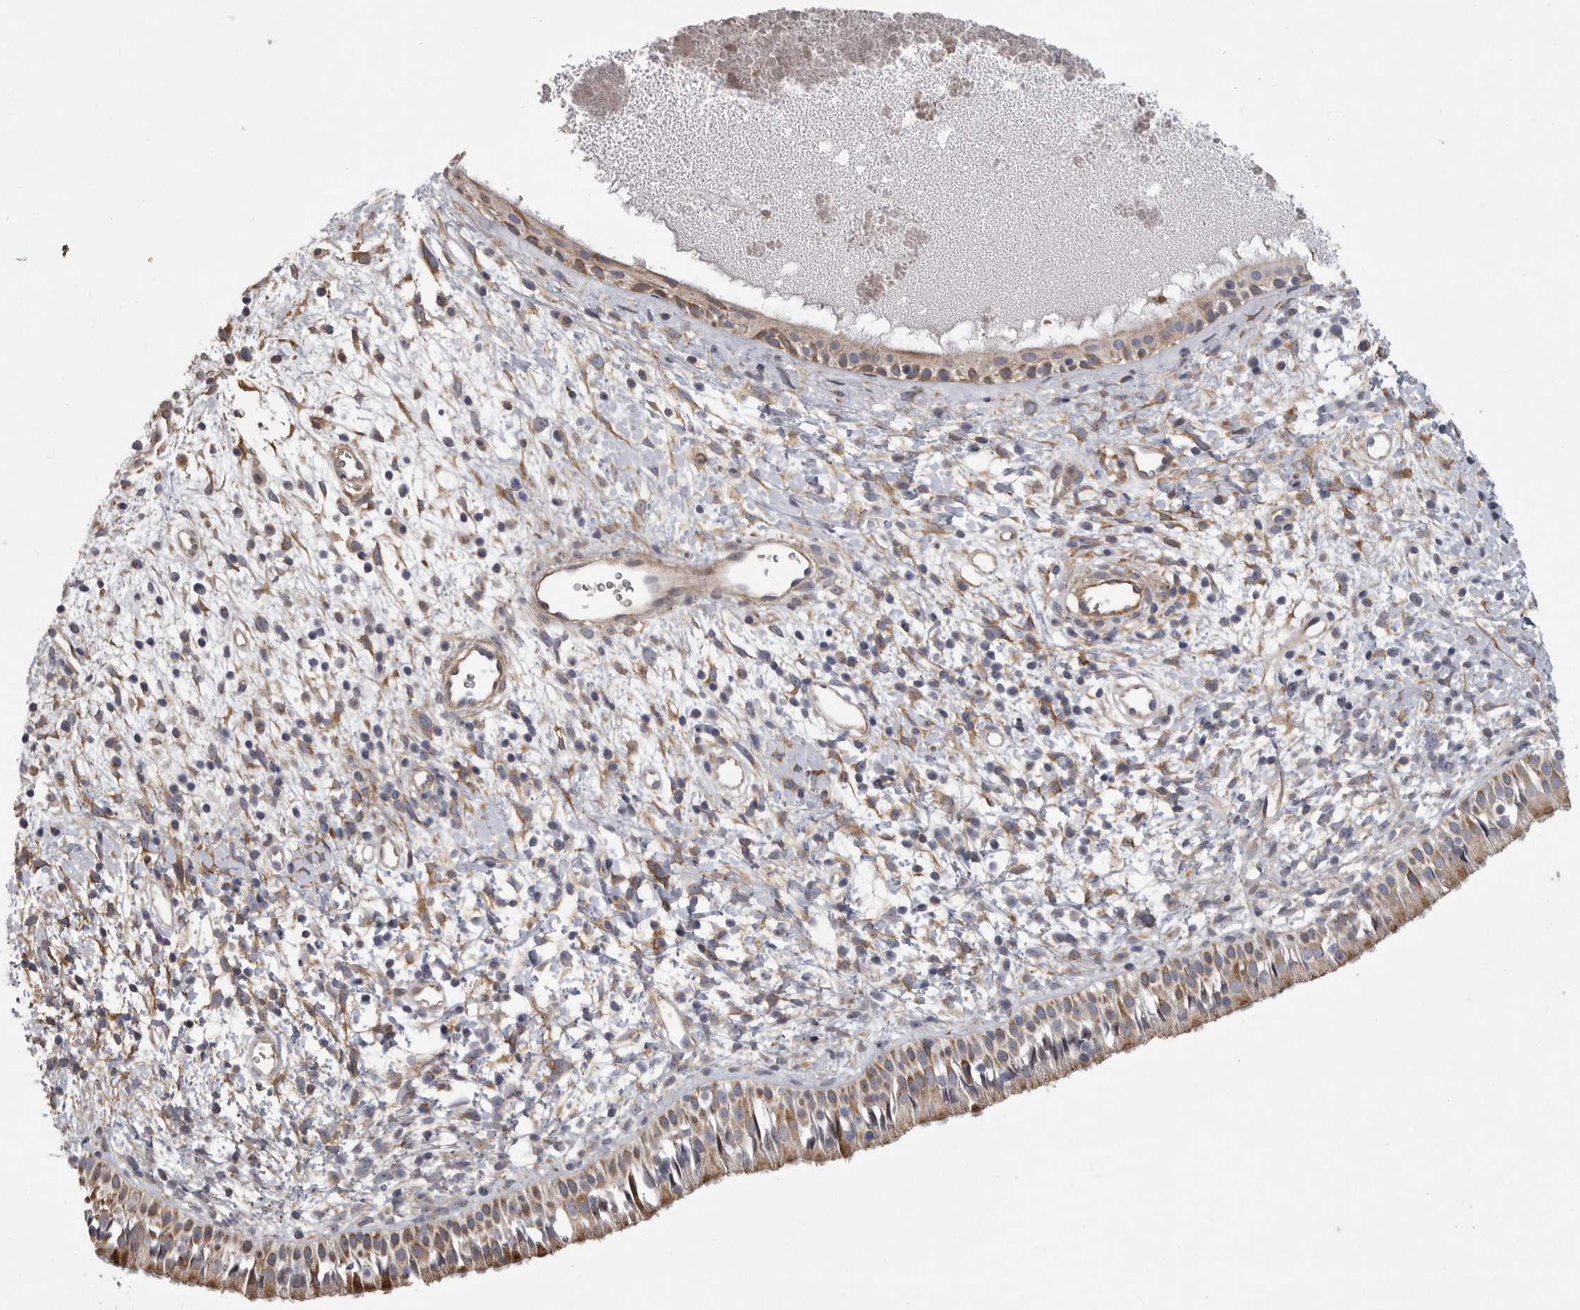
{"staining": {"intensity": "moderate", "quantity": "25%-75%", "location": "cytoplasmic/membranous"}, "tissue": "nasopharynx", "cell_type": "Respiratory epithelial cells", "image_type": "normal", "snomed": [{"axis": "morphology", "description": "Normal tissue, NOS"}, {"axis": "topography", "description": "Nasopharynx"}], "caption": "Protein expression analysis of unremarkable nasopharynx displays moderate cytoplasmic/membranous staining in about 25%-75% of respiratory epithelial cells.", "gene": "CRP", "patient": {"sex": "male", "age": 22}}